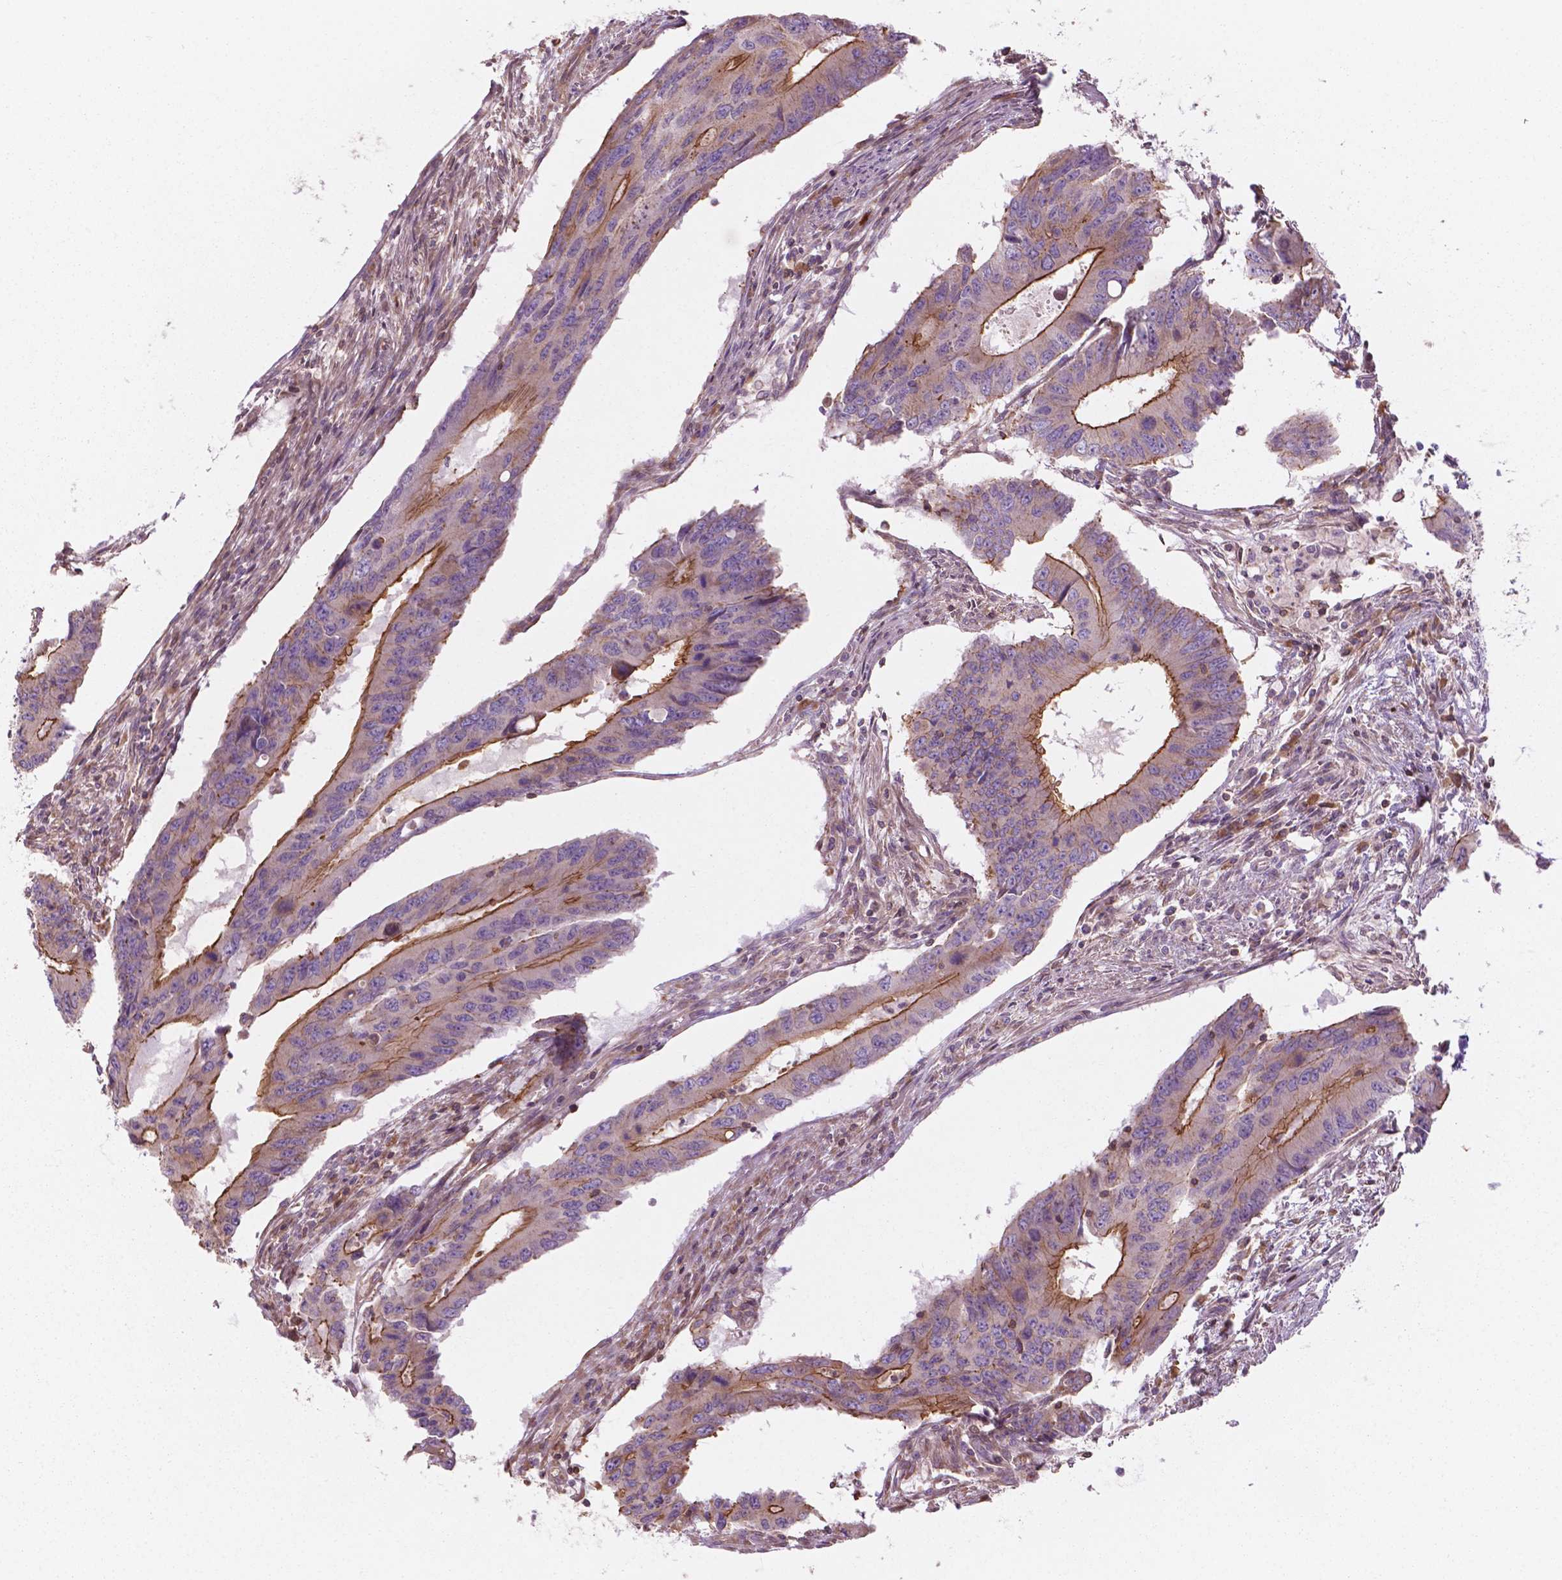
{"staining": {"intensity": "strong", "quantity": "<25%", "location": "cytoplasmic/membranous"}, "tissue": "colorectal cancer", "cell_type": "Tumor cells", "image_type": "cancer", "snomed": [{"axis": "morphology", "description": "Adenocarcinoma, NOS"}, {"axis": "topography", "description": "Colon"}], "caption": "A histopathology image showing strong cytoplasmic/membranous expression in about <25% of tumor cells in colorectal adenocarcinoma, as visualized by brown immunohistochemical staining.", "gene": "SURF4", "patient": {"sex": "male", "age": 53}}